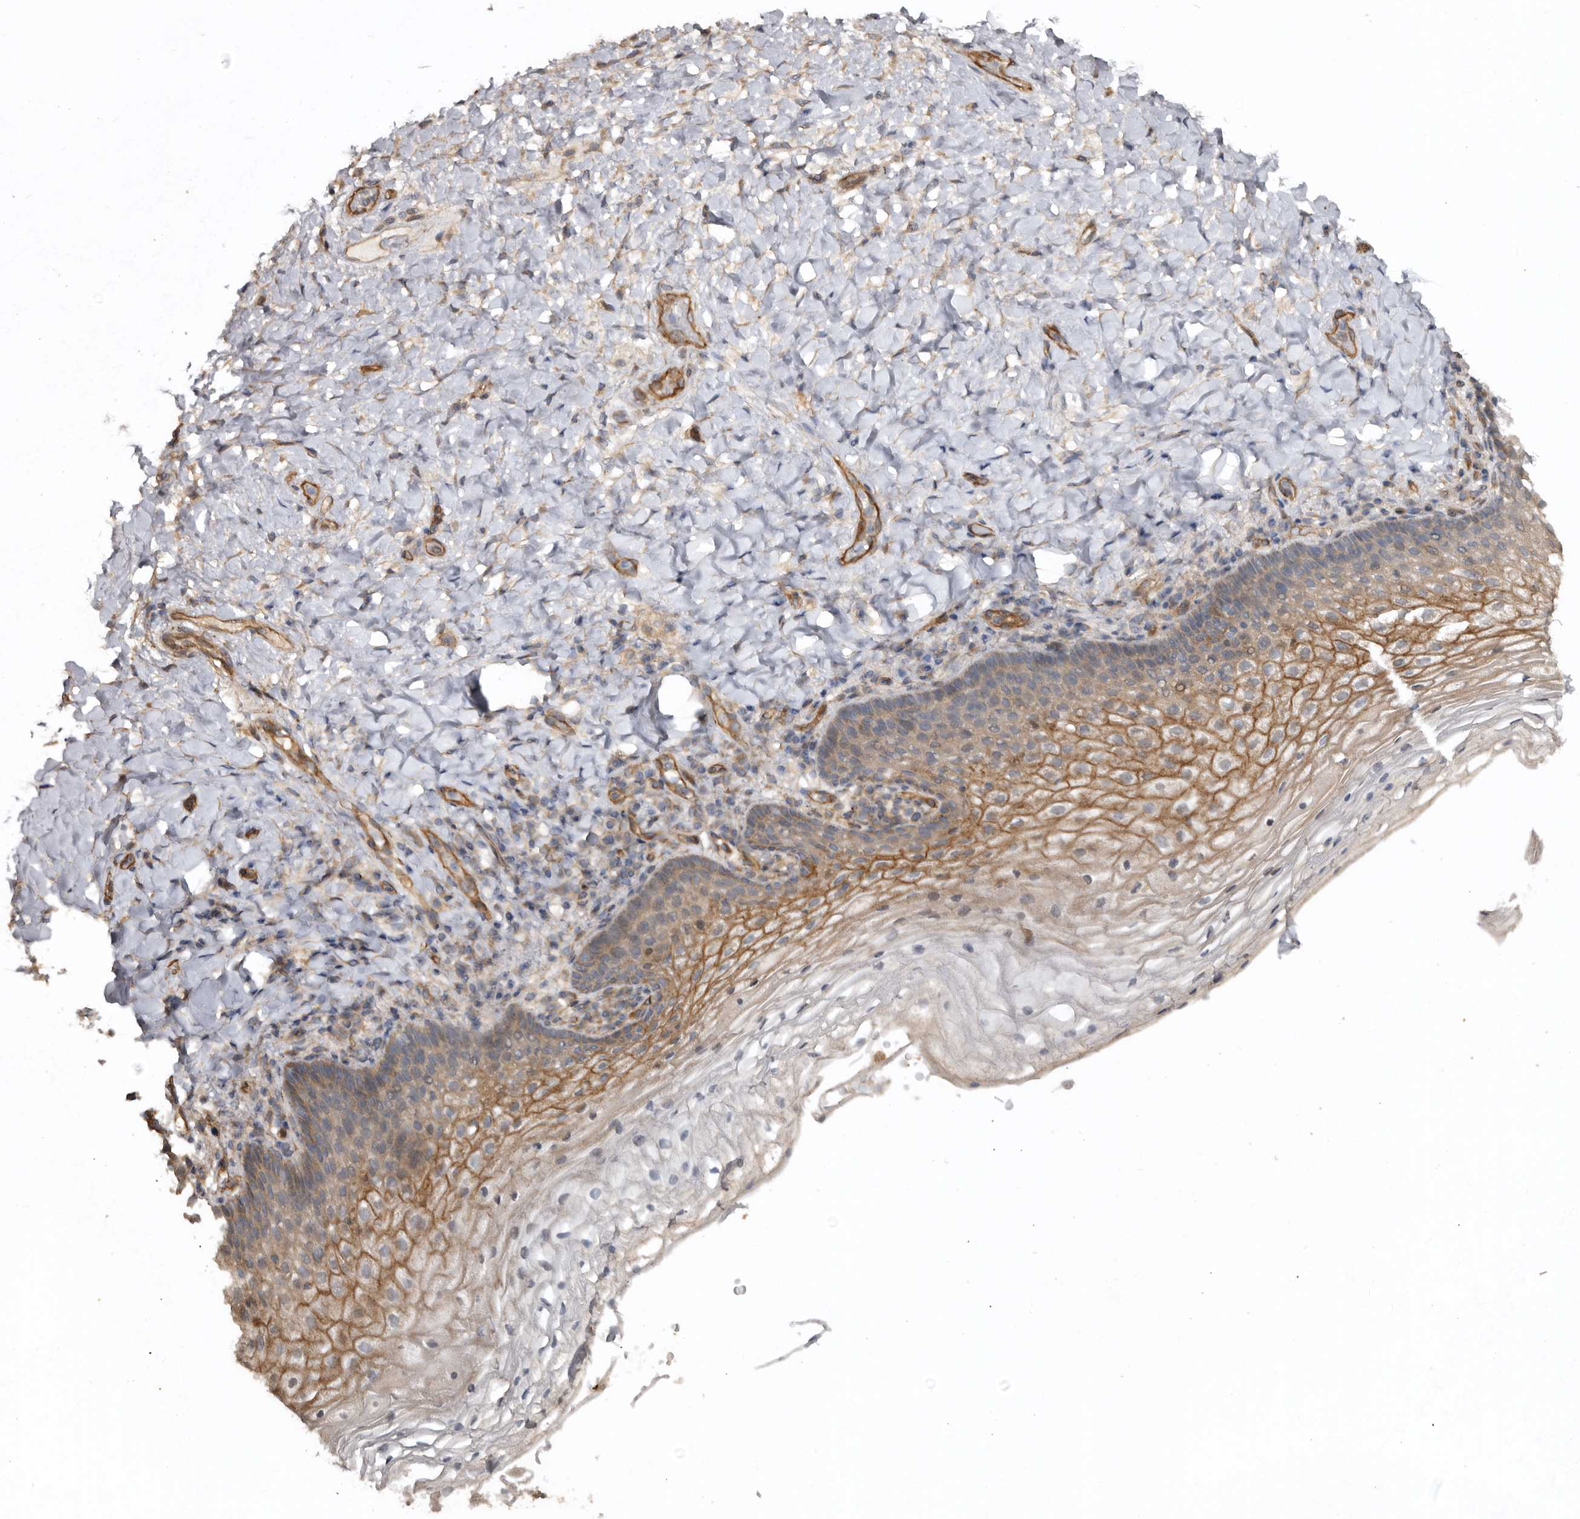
{"staining": {"intensity": "moderate", "quantity": ">75%", "location": "cytoplasmic/membranous"}, "tissue": "vagina", "cell_type": "Squamous epithelial cells", "image_type": "normal", "snomed": [{"axis": "morphology", "description": "Normal tissue, NOS"}, {"axis": "topography", "description": "Vagina"}], "caption": "Normal vagina reveals moderate cytoplasmic/membranous expression in about >75% of squamous epithelial cells.", "gene": "EXOC3L1", "patient": {"sex": "female", "age": 60}}